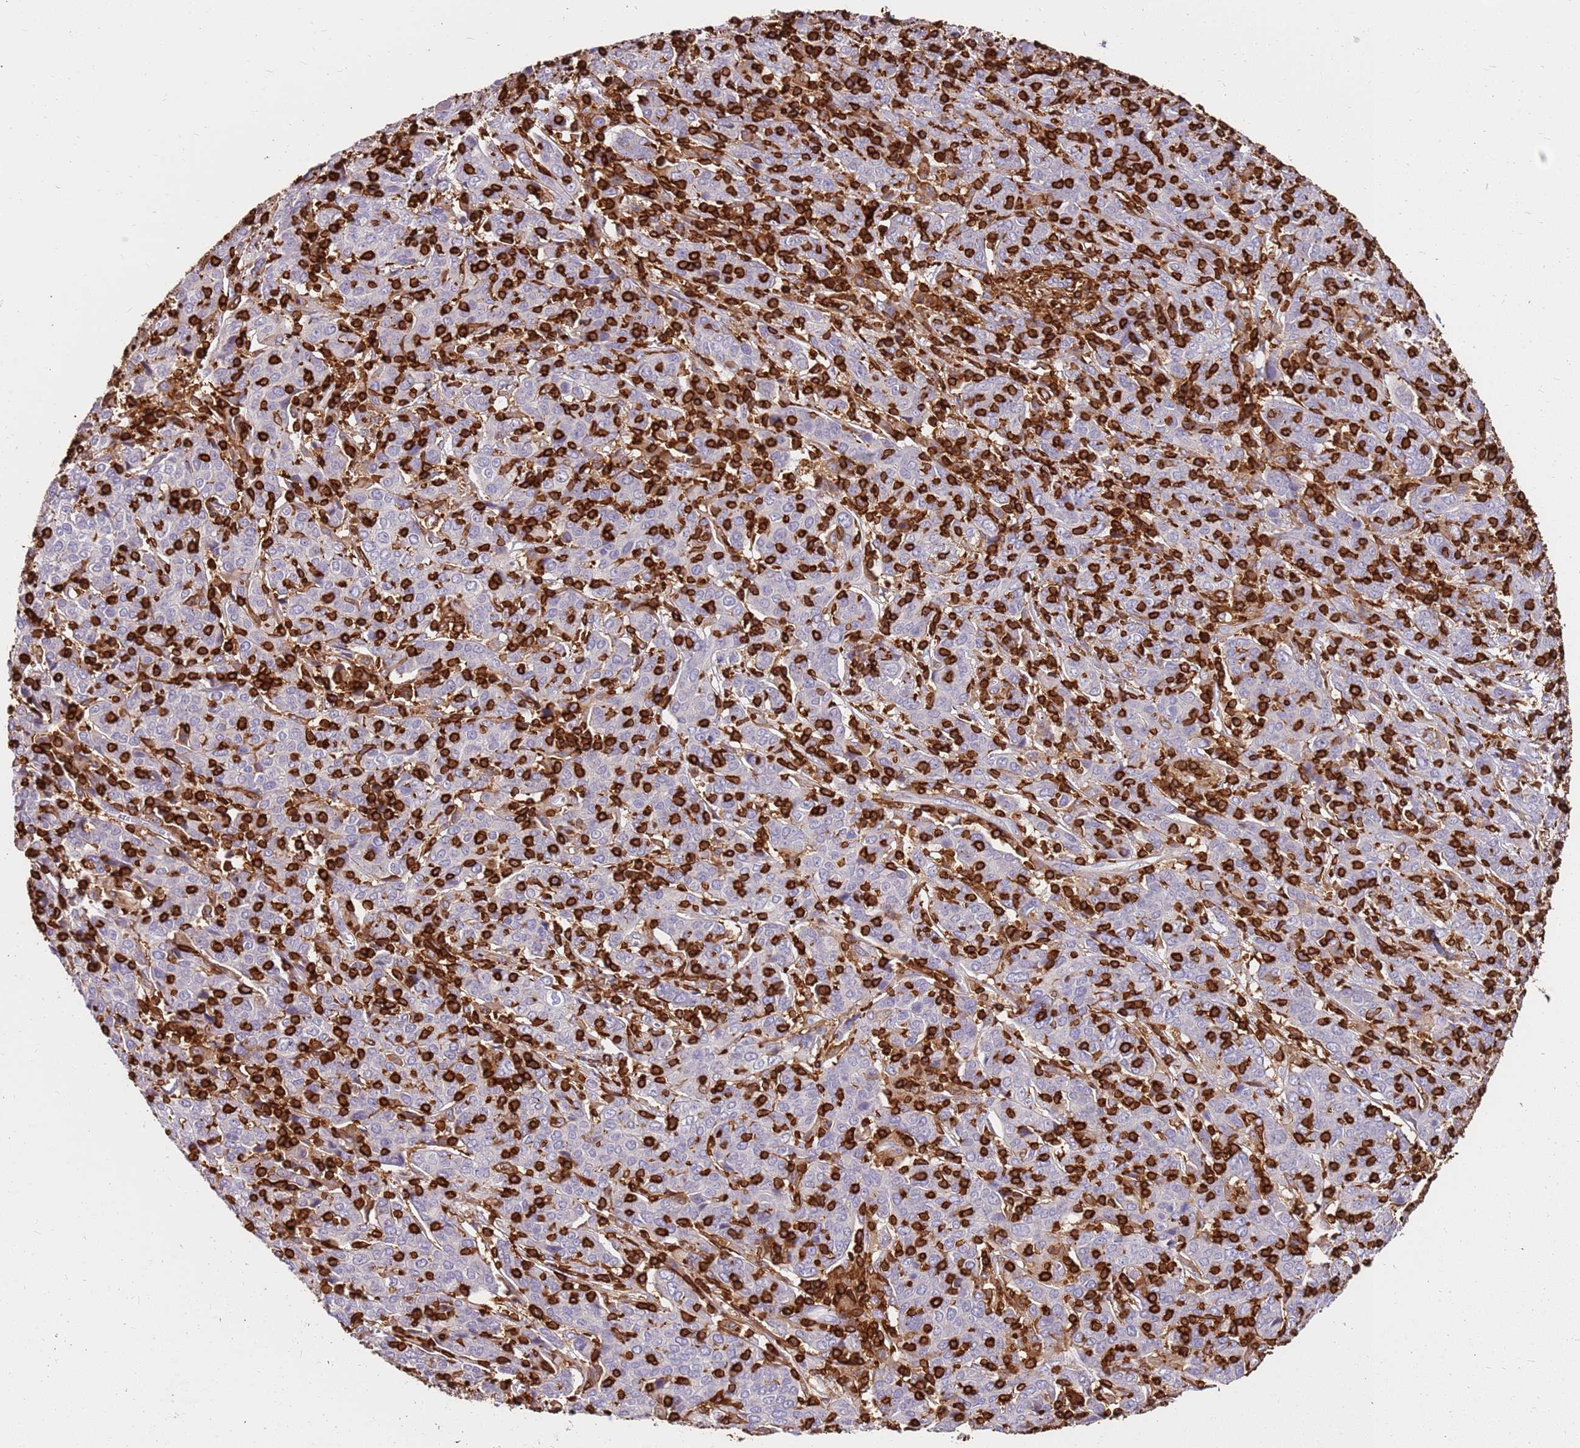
{"staining": {"intensity": "negative", "quantity": "none", "location": "none"}, "tissue": "cervical cancer", "cell_type": "Tumor cells", "image_type": "cancer", "snomed": [{"axis": "morphology", "description": "Squamous cell carcinoma, NOS"}, {"axis": "topography", "description": "Cervix"}], "caption": "Photomicrograph shows no protein expression in tumor cells of squamous cell carcinoma (cervical) tissue. The staining was performed using DAB to visualize the protein expression in brown, while the nuclei were stained in blue with hematoxylin (Magnification: 20x).", "gene": "CORO1A", "patient": {"sex": "female", "age": 67}}